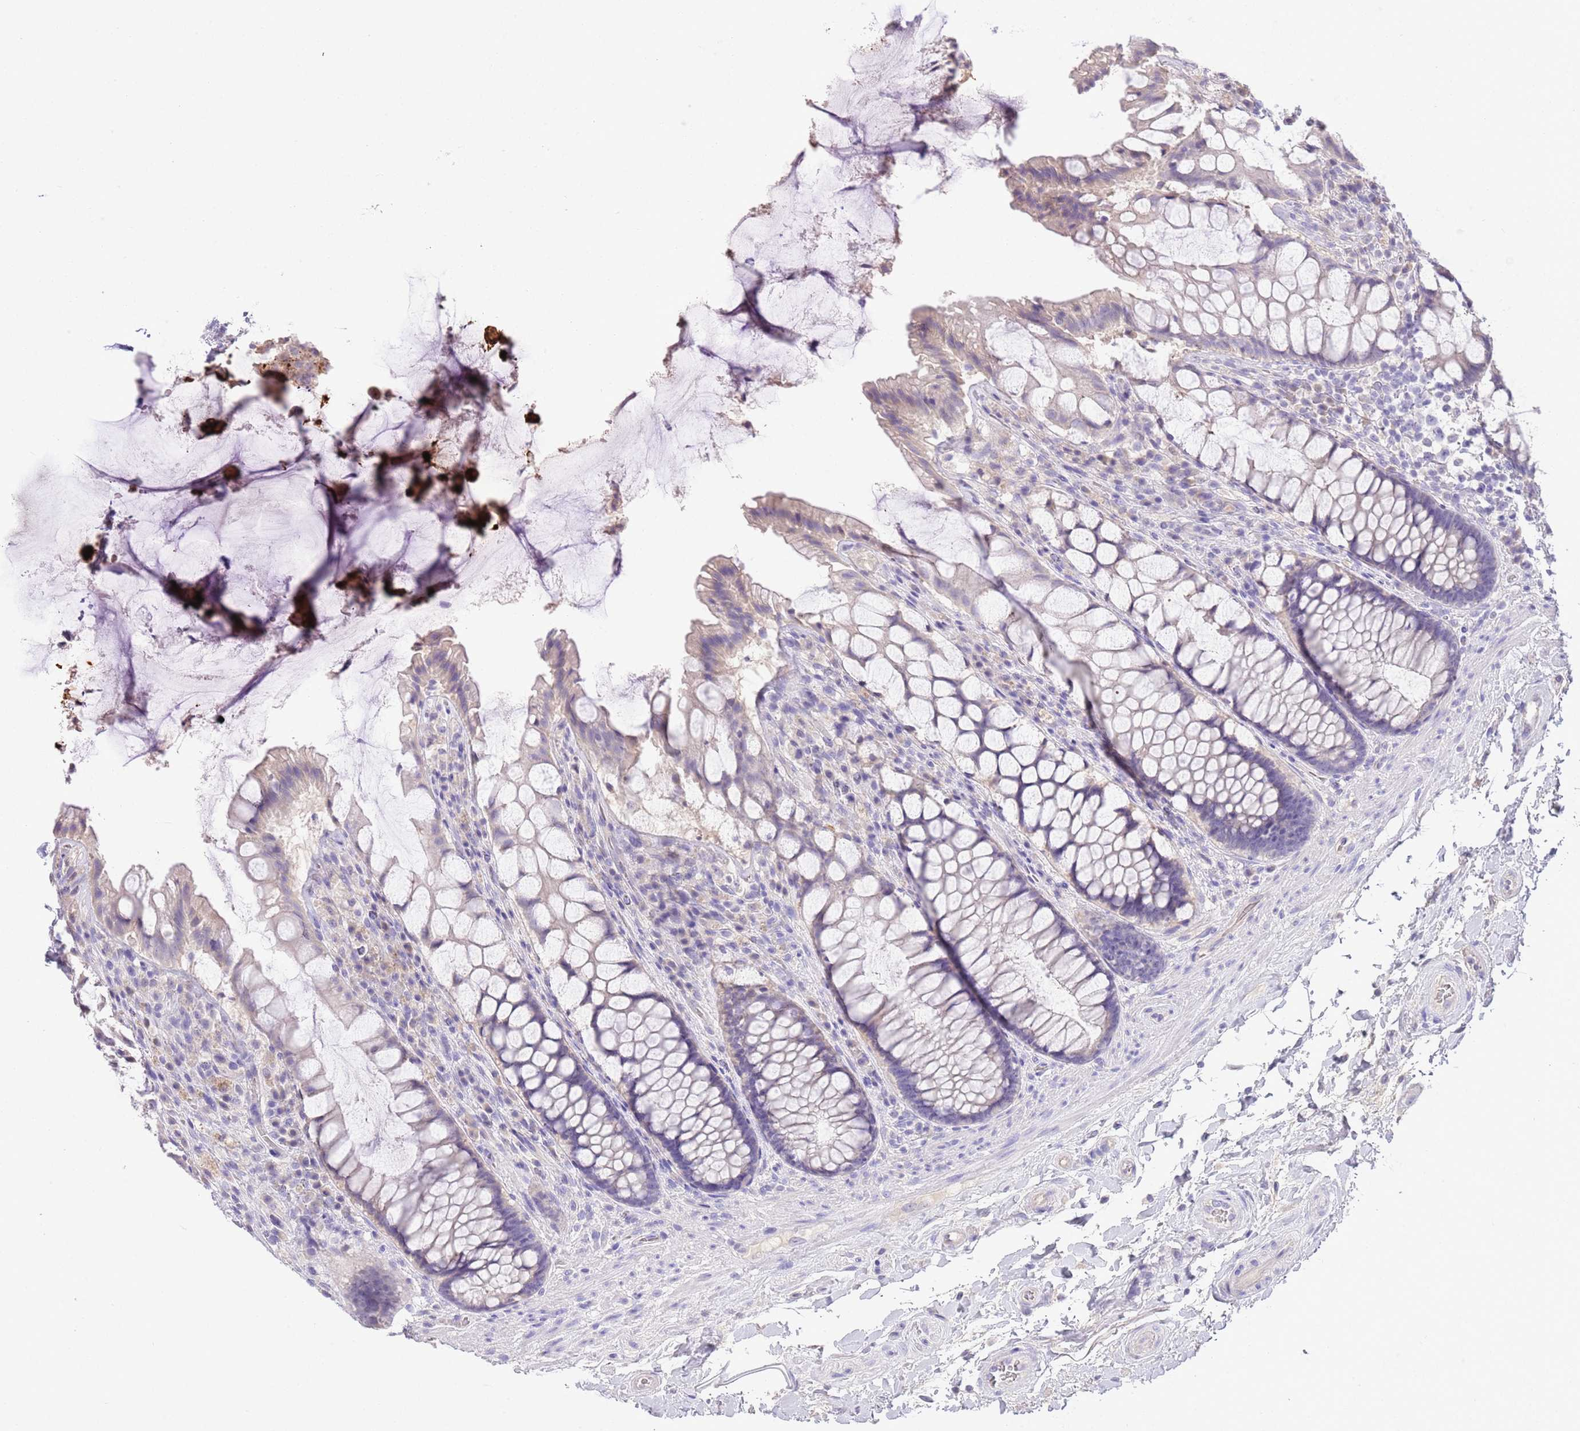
{"staining": {"intensity": "negative", "quantity": "none", "location": "none"}, "tissue": "rectum", "cell_type": "Glandular cells", "image_type": "normal", "snomed": [{"axis": "morphology", "description": "Normal tissue, NOS"}, {"axis": "topography", "description": "Rectum"}], "caption": "DAB (3,3'-diaminobenzidine) immunohistochemical staining of unremarkable rectum exhibits no significant positivity in glandular cells. (Stains: DAB IHC with hematoxylin counter stain, Microscopy: brightfield microscopy at high magnification).", "gene": "SFTPA1", "patient": {"sex": "female", "age": 58}}